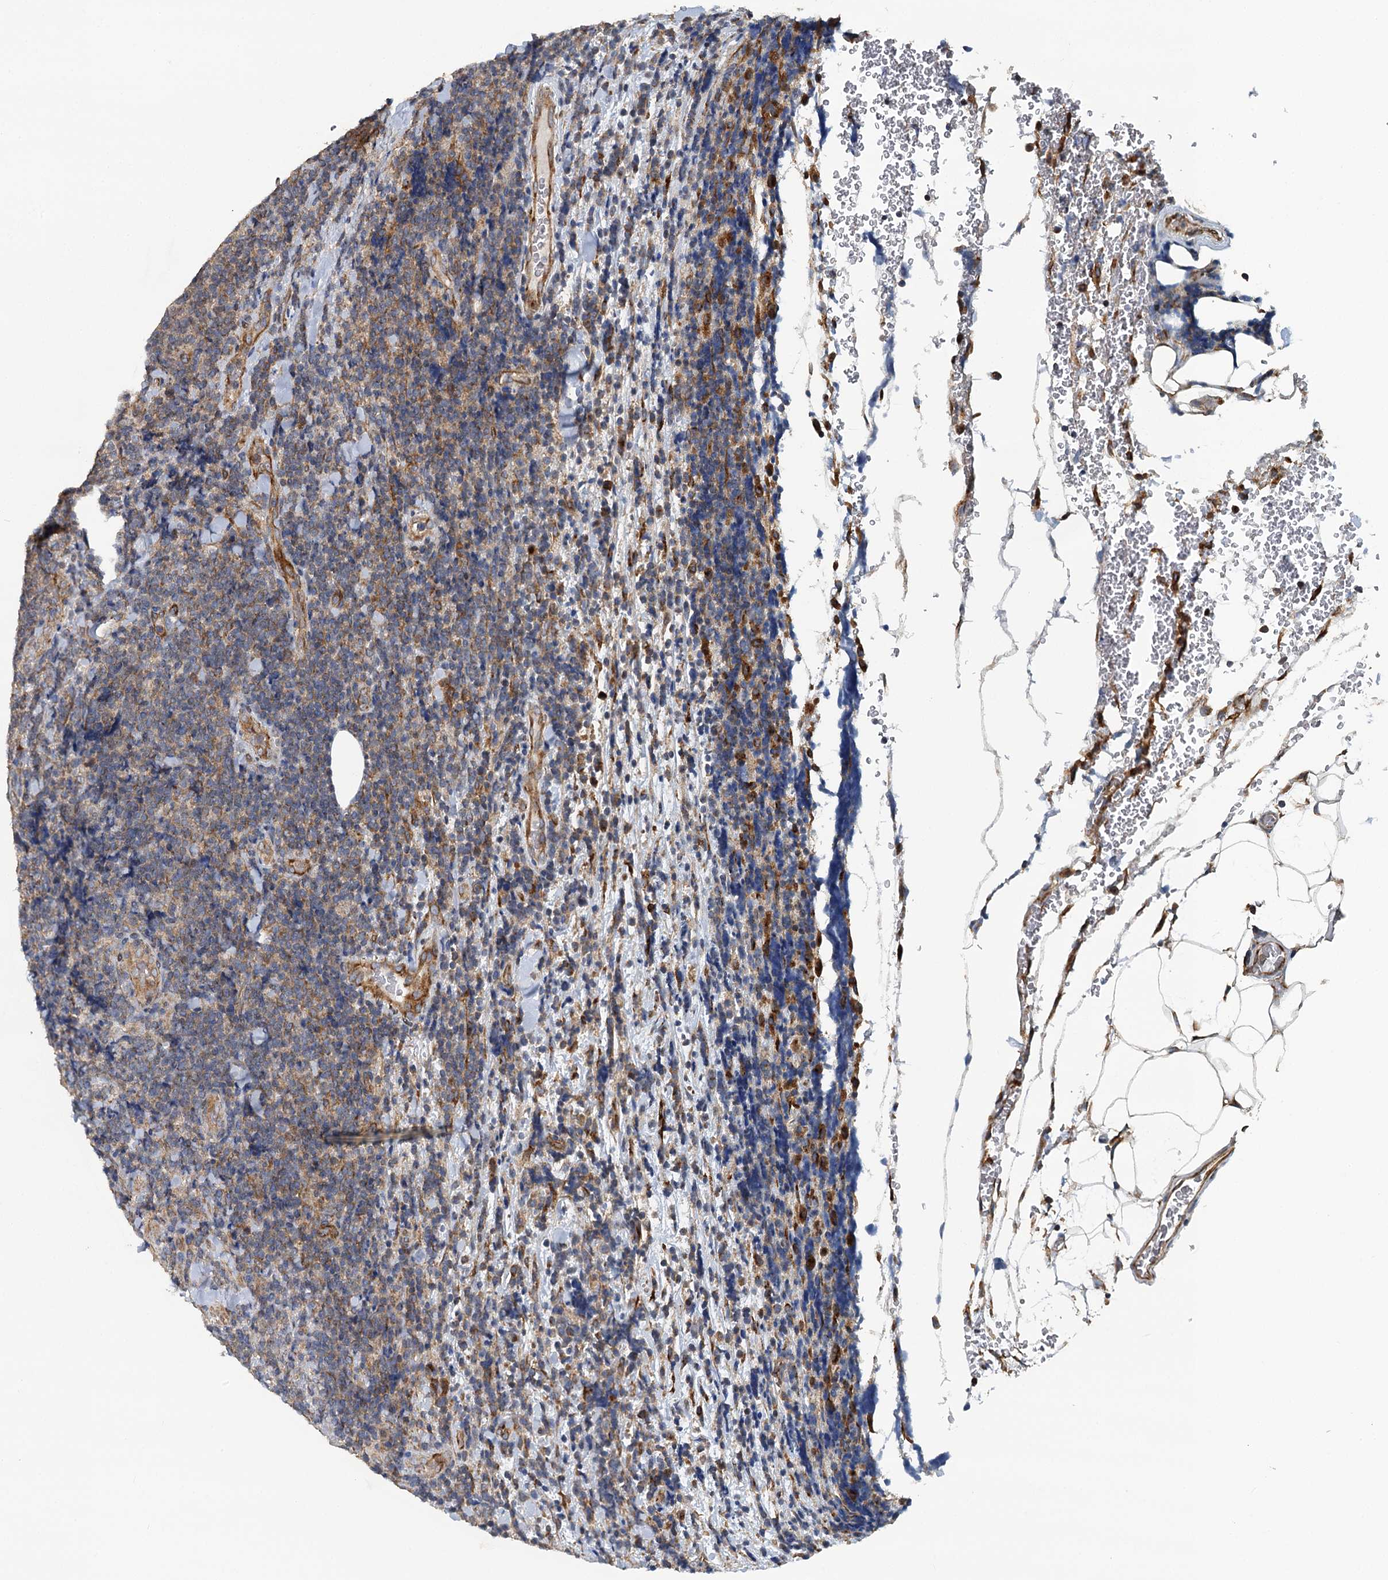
{"staining": {"intensity": "weak", "quantity": "25%-75%", "location": "cytoplasmic/membranous"}, "tissue": "lymphoma", "cell_type": "Tumor cells", "image_type": "cancer", "snomed": [{"axis": "morphology", "description": "Malignant lymphoma, non-Hodgkin's type, Low grade"}, {"axis": "topography", "description": "Lymph node"}], "caption": "About 25%-75% of tumor cells in low-grade malignant lymphoma, non-Hodgkin's type show weak cytoplasmic/membranous protein positivity as visualized by brown immunohistochemical staining.", "gene": "LRRK2", "patient": {"sex": "male", "age": 66}}